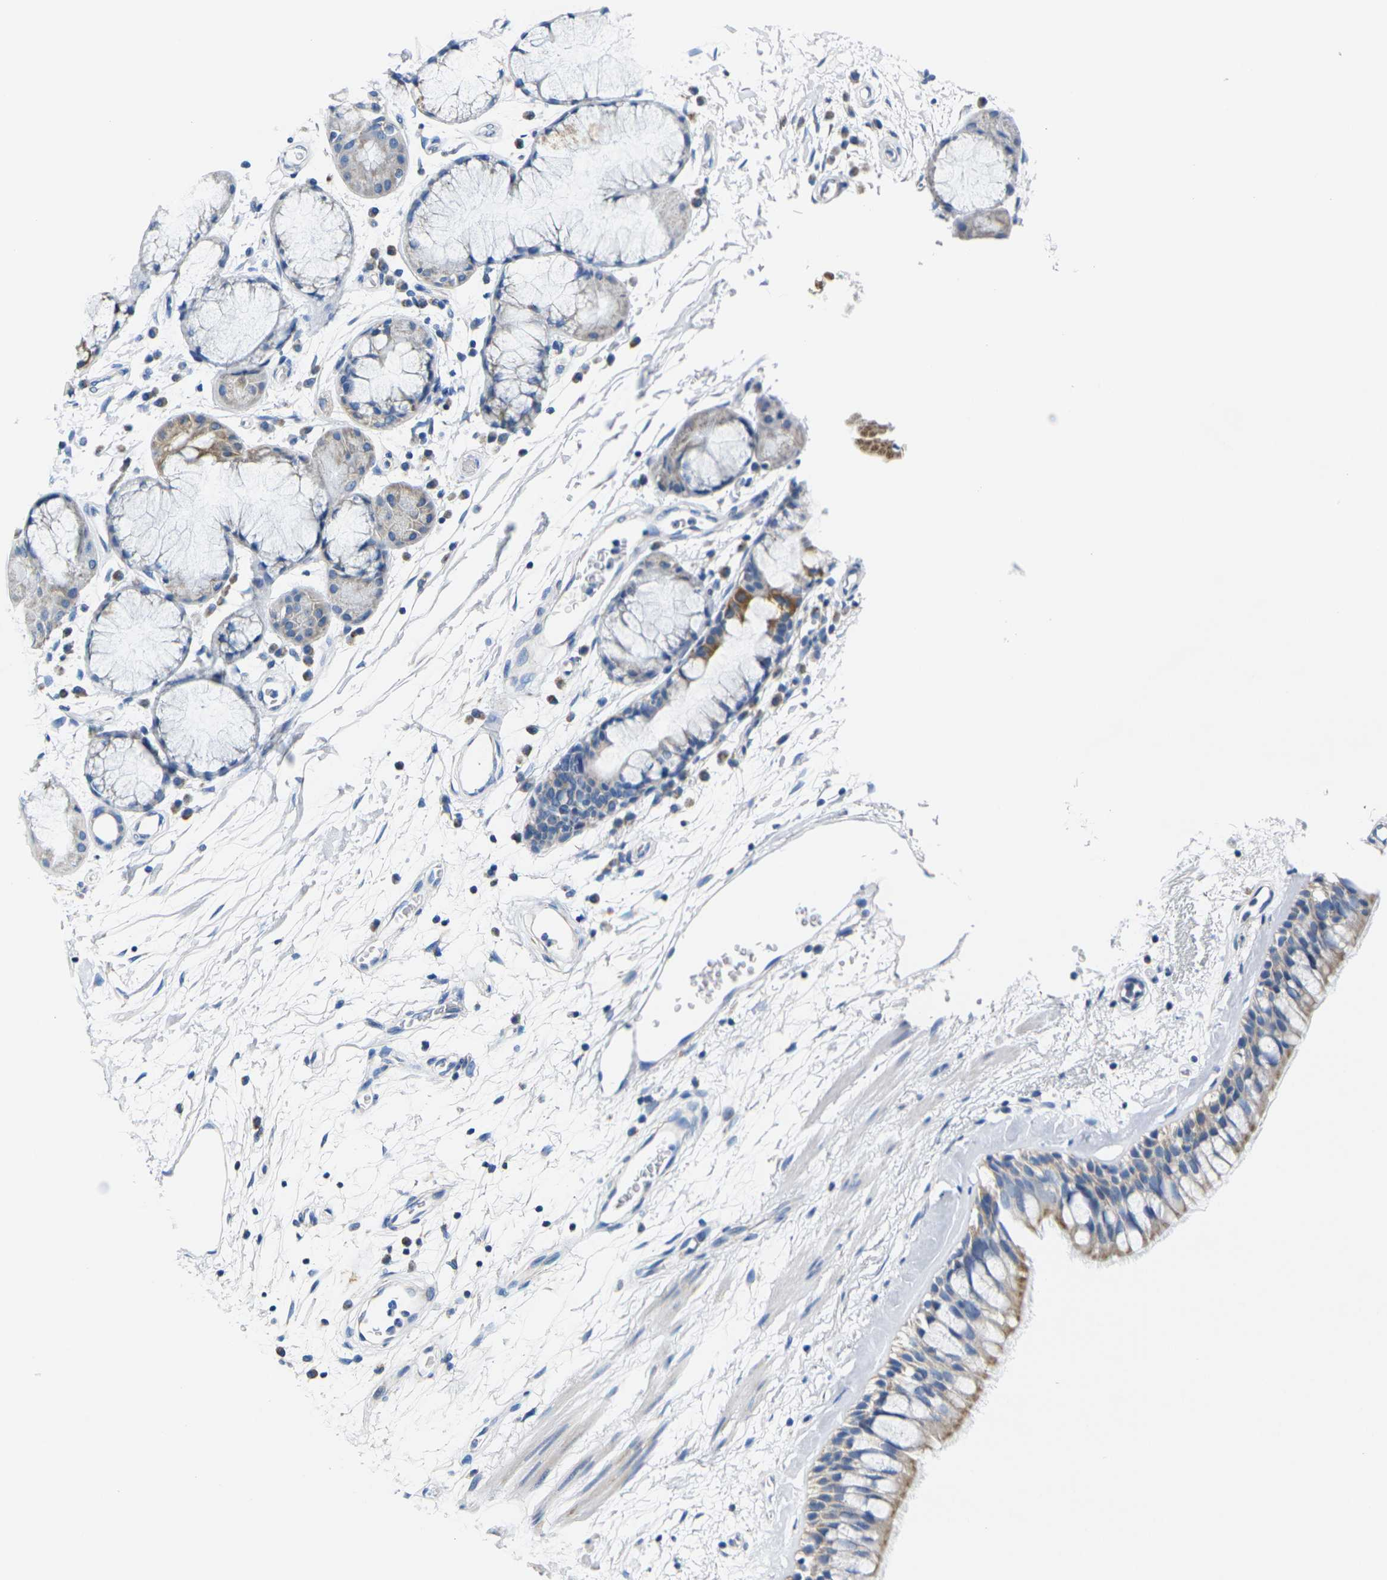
{"staining": {"intensity": "moderate", "quantity": ">75%", "location": "cytoplasmic/membranous"}, "tissue": "bronchus", "cell_type": "Respiratory epithelial cells", "image_type": "normal", "snomed": [{"axis": "morphology", "description": "Normal tissue, NOS"}, {"axis": "morphology", "description": "Adenocarcinoma, NOS"}, {"axis": "topography", "description": "Bronchus"}, {"axis": "topography", "description": "Lung"}], "caption": "An IHC histopathology image of unremarkable tissue is shown. Protein staining in brown highlights moderate cytoplasmic/membranous positivity in bronchus within respiratory epithelial cells.", "gene": "TMEM204", "patient": {"sex": "female", "age": 54}}